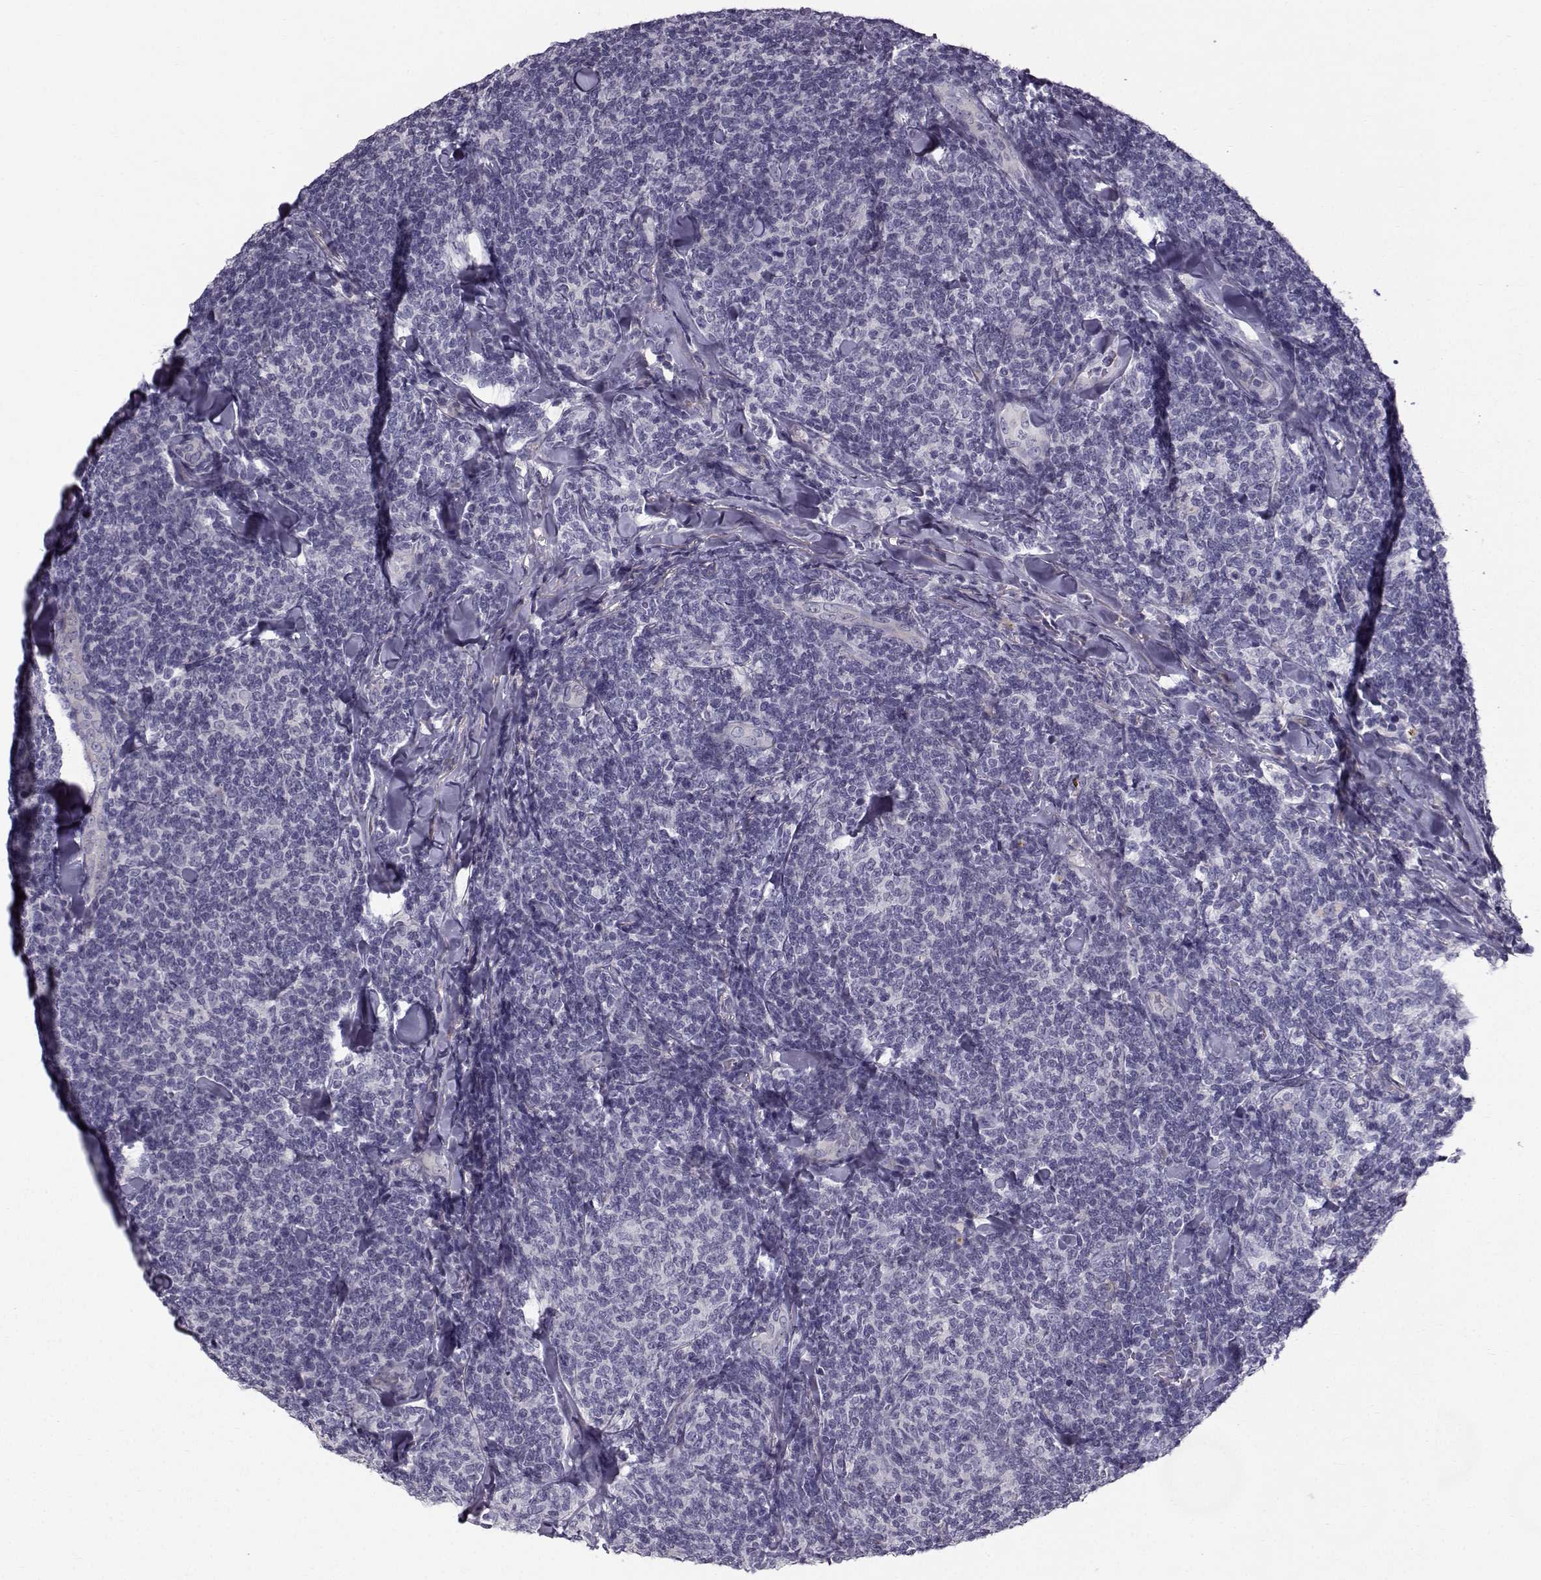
{"staining": {"intensity": "negative", "quantity": "none", "location": "none"}, "tissue": "lymphoma", "cell_type": "Tumor cells", "image_type": "cancer", "snomed": [{"axis": "morphology", "description": "Malignant lymphoma, non-Hodgkin's type, Low grade"}, {"axis": "topography", "description": "Lymph node"}], "caption": "Protein analysis of lymphoma exhibits no significant staining in tumor cells. (DAB immunohistochemistry, high magnification).", "gene": "CALCR", "patient": {"sex": "female", "age": 56}}